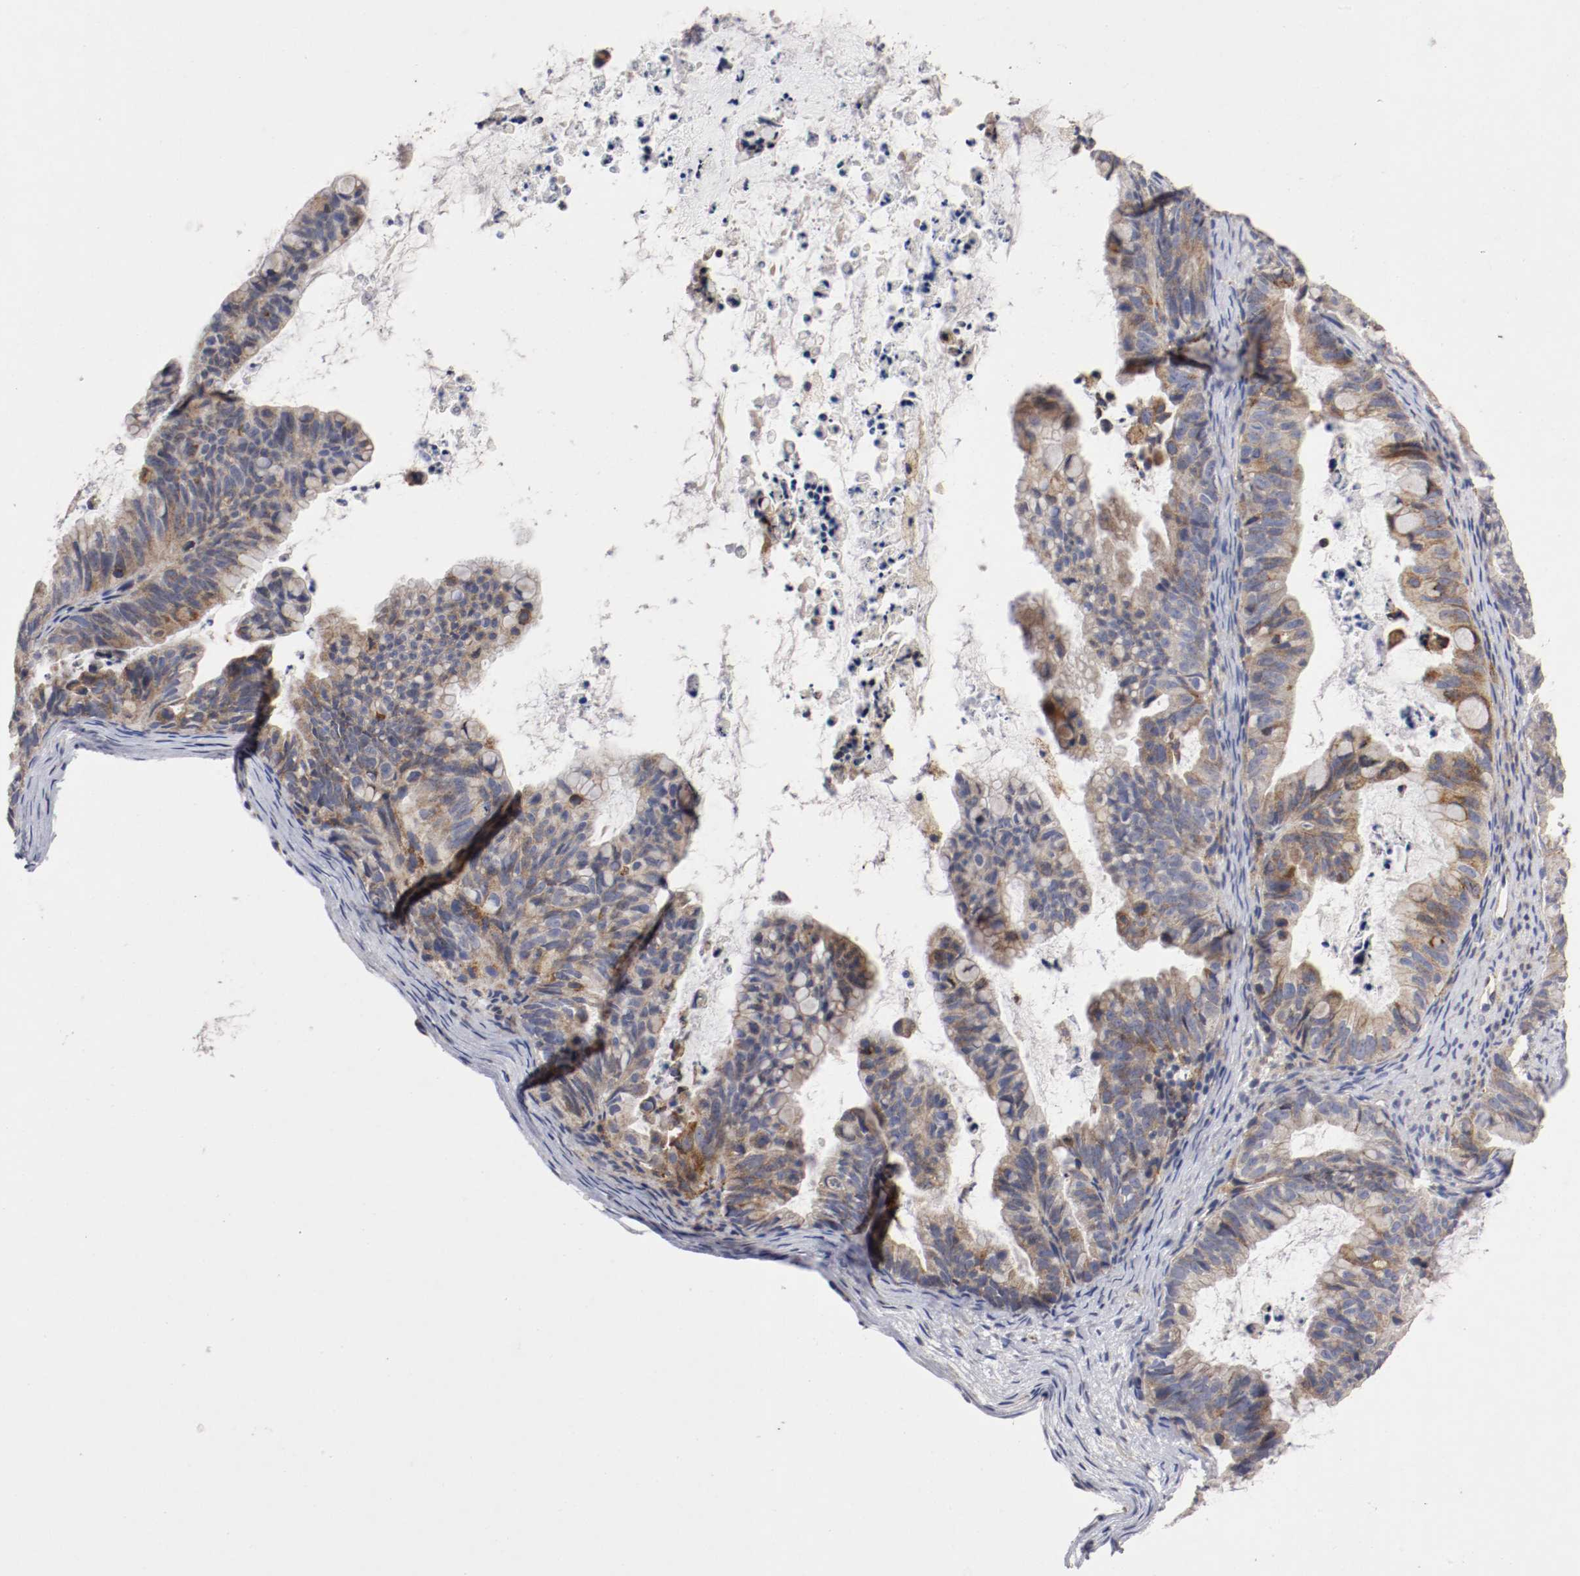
{"staining": {"intensity": "moderate", "quantity": ">75%", "location": "cytoplasmic/membranous"}, "tissue": "ovarian cancer", "cell_type": "Tumor cells", "image_type": "cancer", "snomed": [{"axis": "morphology", "description": "Cystadenocarcinoma, mucinous, NOS"}, {"axis": "topography", "description": "Ovary"}], "caption": "A histopathology image of ovarian cancer (mucinous cystadenocarcinoma) stained for a protein reveals moderate cytoplasmic/membranous brown staining in tumor cells. Nuclei are stained in blue.", "gene": "TRAF2", "patient": {"sex": "female", "age": 36}}